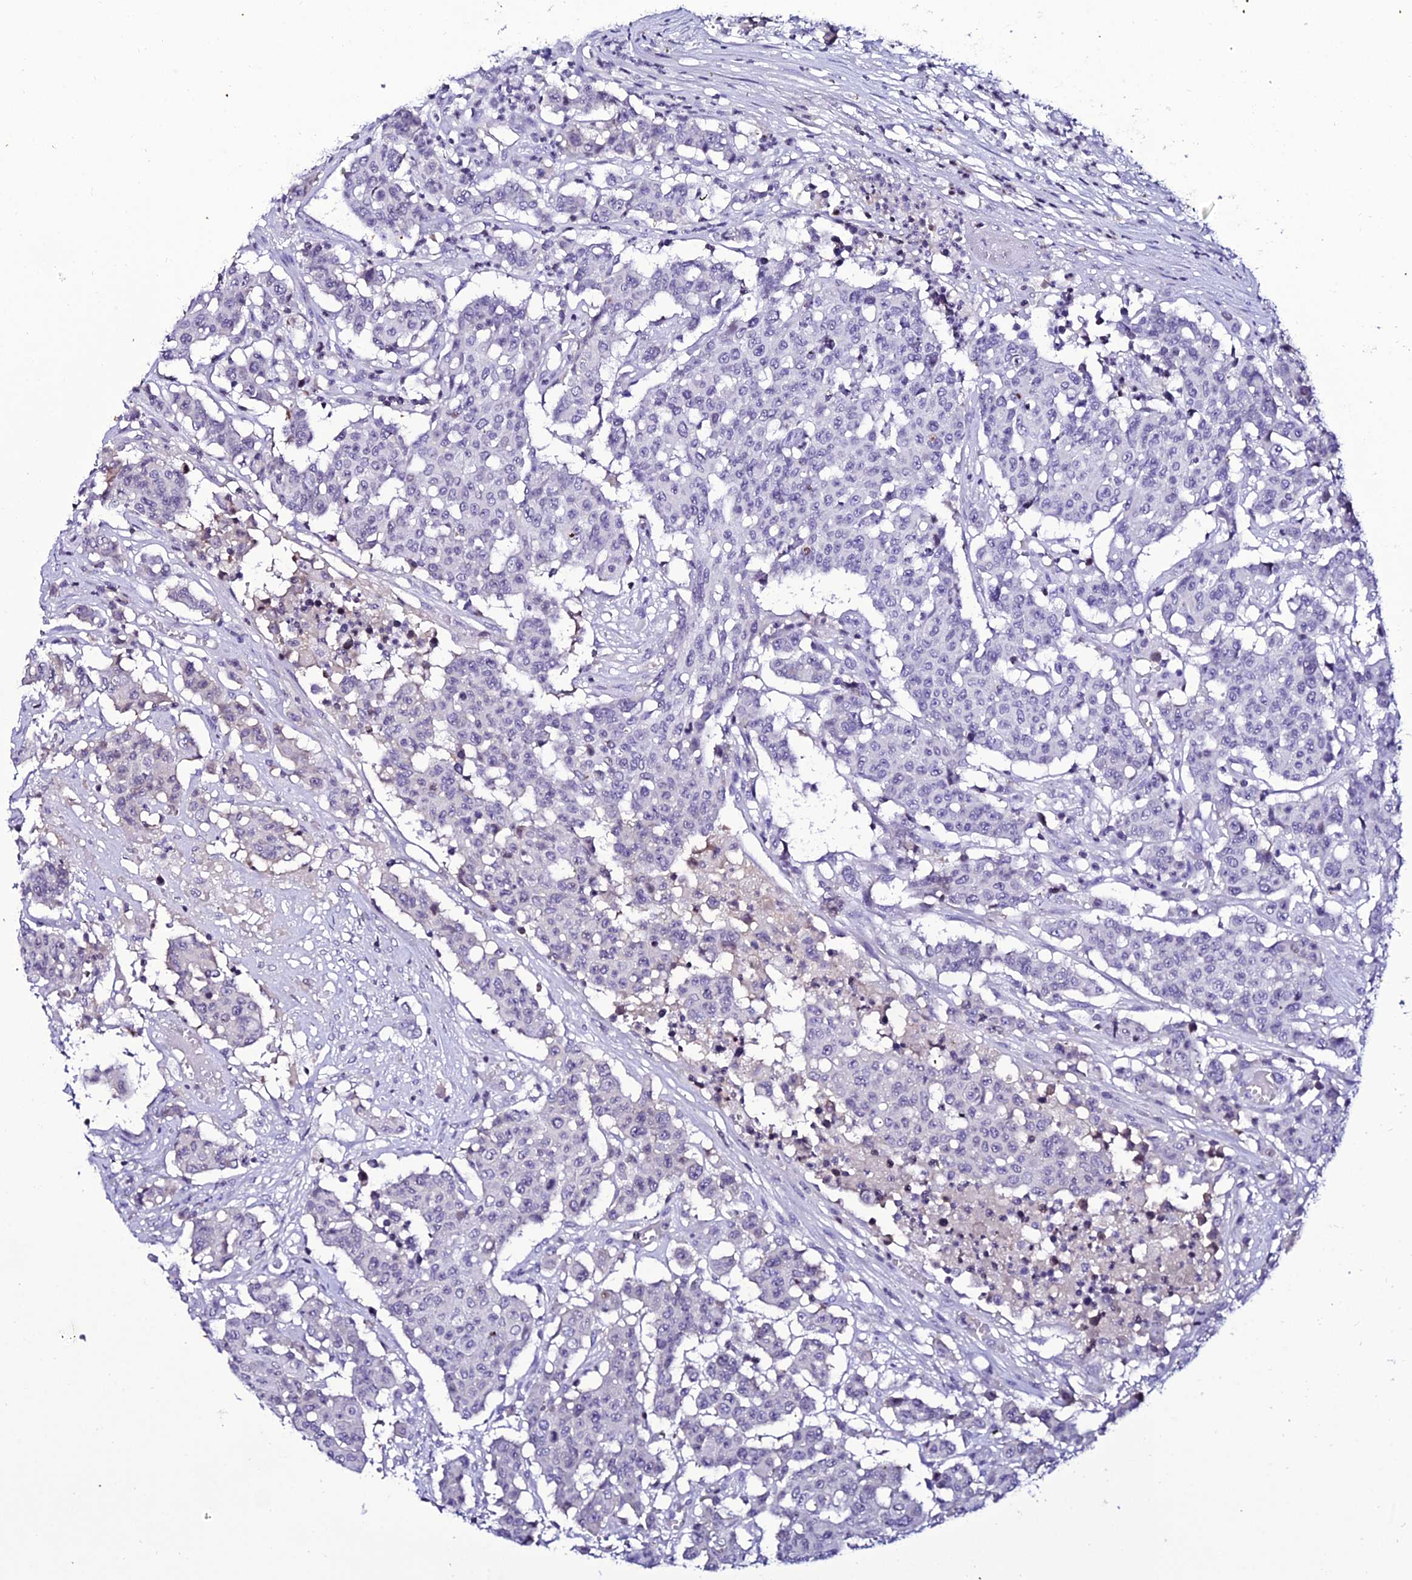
{"staining": {"intensity": "negative", "quantity": "none", "location": "none"}, "tissue": "colorectal cancer", "cell_type": "Tumor cells", "image_type": "cancer", "snomed": [{"axis": "morphology", "description": "Adenocarcinoma, NOS"}, {"axis": "topography", "description": "Colon"}], "caption": "Human colorectal cancer (adenocarcinoma) stained for a protein using immunohistochemistry reveals no staining in tumor cells.", "gene": "DEFB132", "patient": {"sex": "male", "age": 51}}